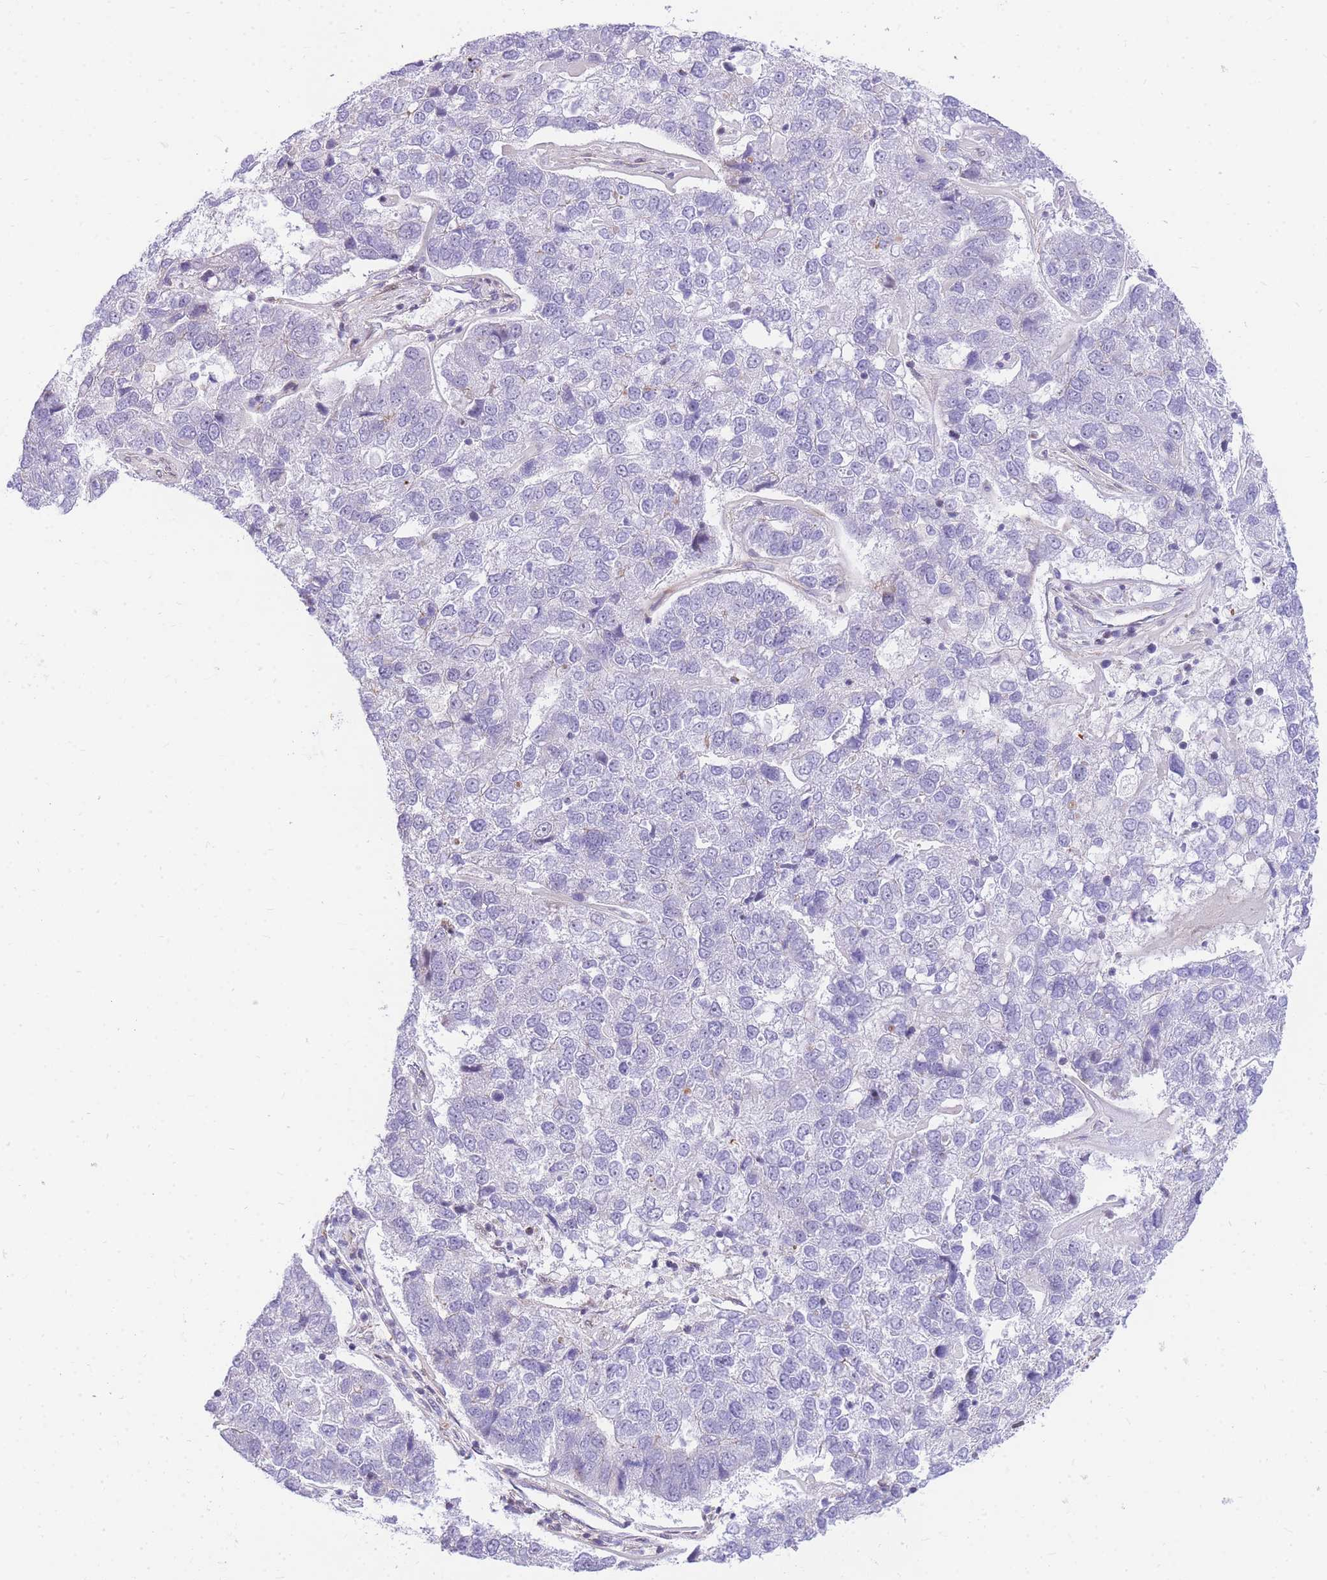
{"staining": {"intensity": "negative", "quantity": "none", "location": "none"}, "tissue": "pancreatic cancer", "cell_type": "Tumor cells", "image_type": "cancer", "snomed": [{"axis": "morphology", "description": "Adenocarcinoma, NOS"}, {"axis": "topography", "description": "Pancreas"}], "caption": "A photomicrograph of human adenocarcinoma (pancreatic) is negative for staining in tumor cells. (Brightfield microscopy of DAB immunohistochemistry (IHC) at high magnification).", "gene": "S100PBP", "patient": {"sex": "female", "age": 61}}